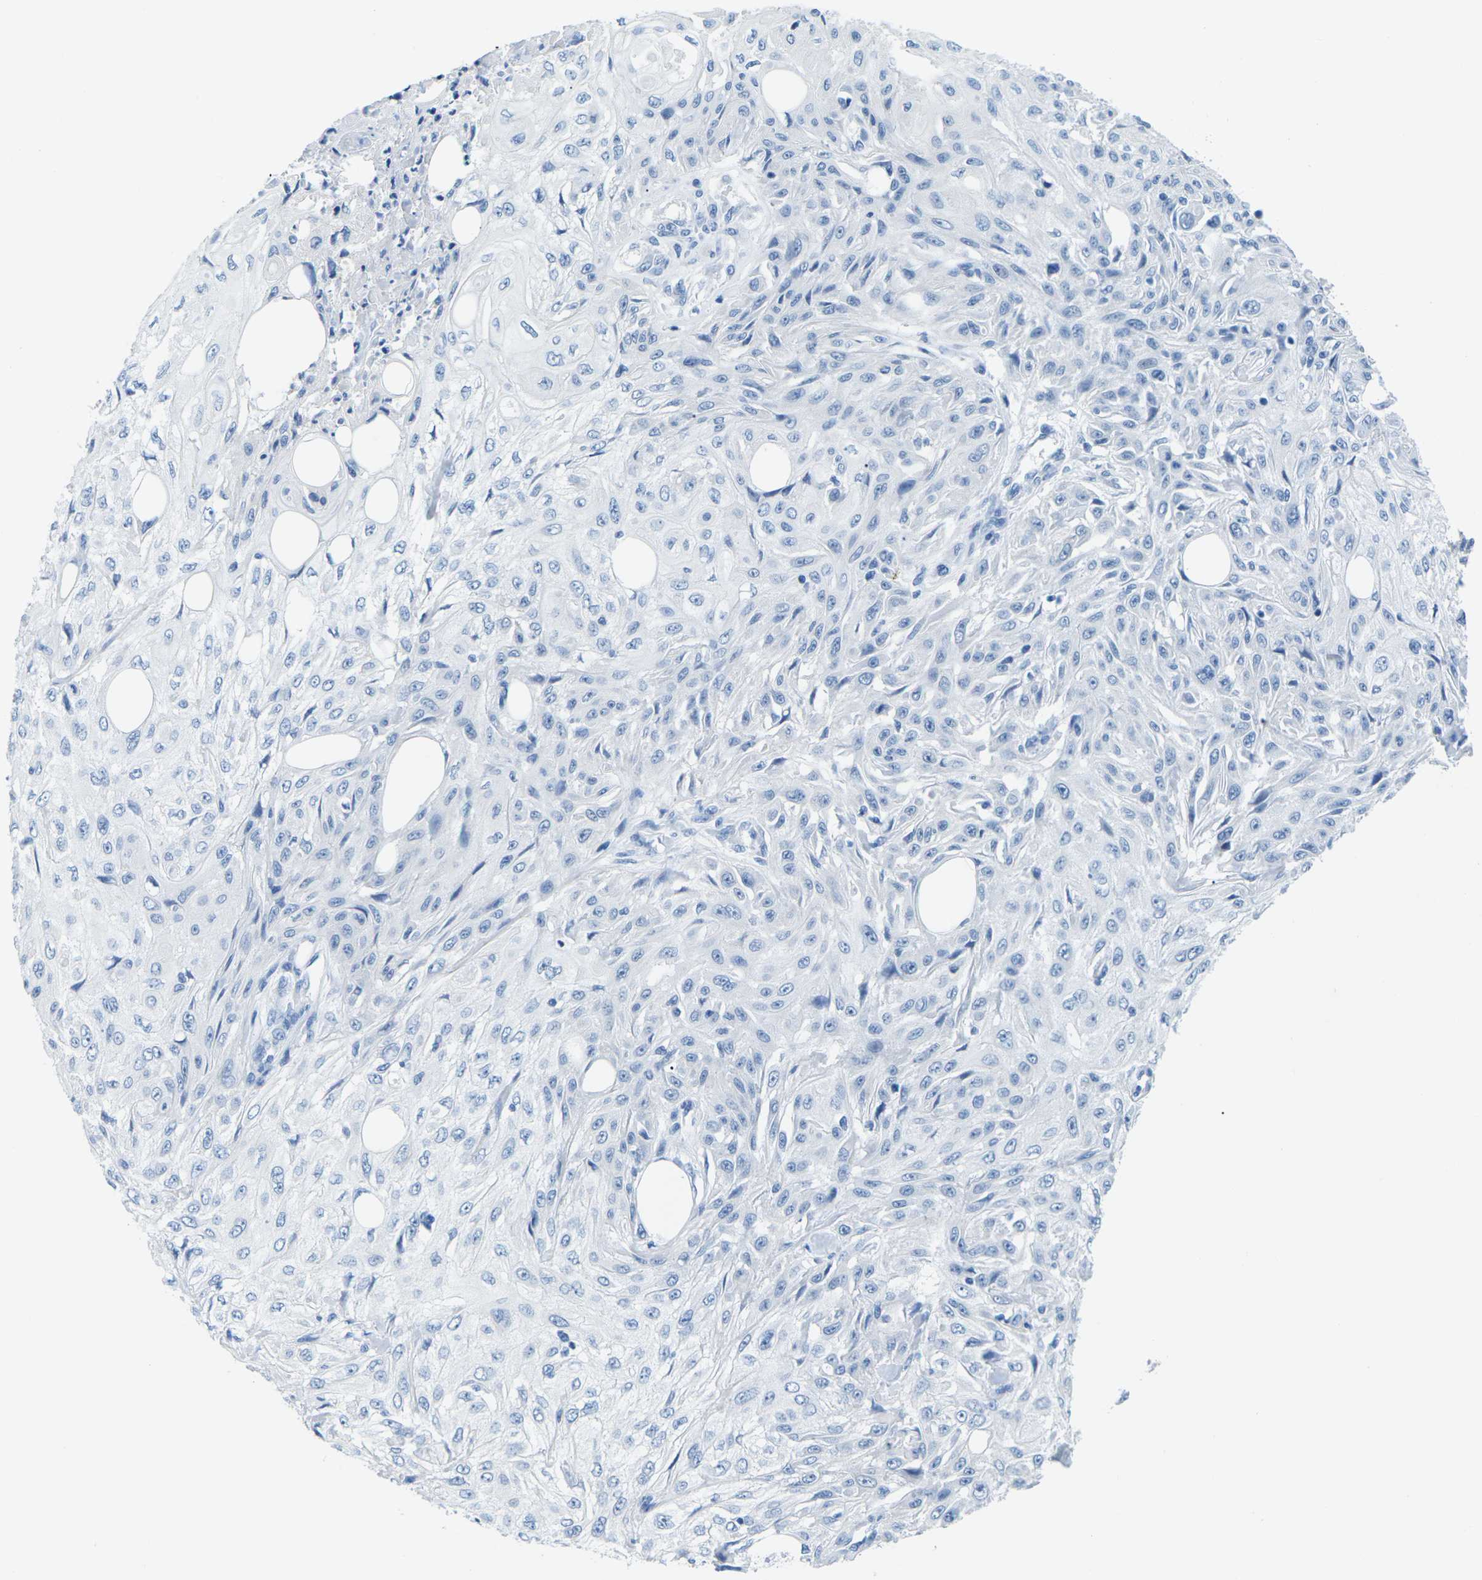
{"staining": {"intensity": "negative", "quantity": "none", "location": "none"}, "tissue": "skin cancer", "cell_type": "Tumor cells", "image_type": "cancer", "snomed": [{"axis": "morphology", "description": "Squamous cell carcinoma, NOS"}, {"axis": "topography", "description": "Skin"}], "caption": "High power microscopy image of an immunohistochemistry (IHC) histopathology image of skin squamous cell carcinoma, revealing no significant positivity in tumor cells. The staining is performed using DAB (3,3'-diaminobenzidine) brown chromogen with nuclei counter-stained in using hematoxylin.", "gene": "SLC12A1", "patient": {"sex": "male", "age": 75}}